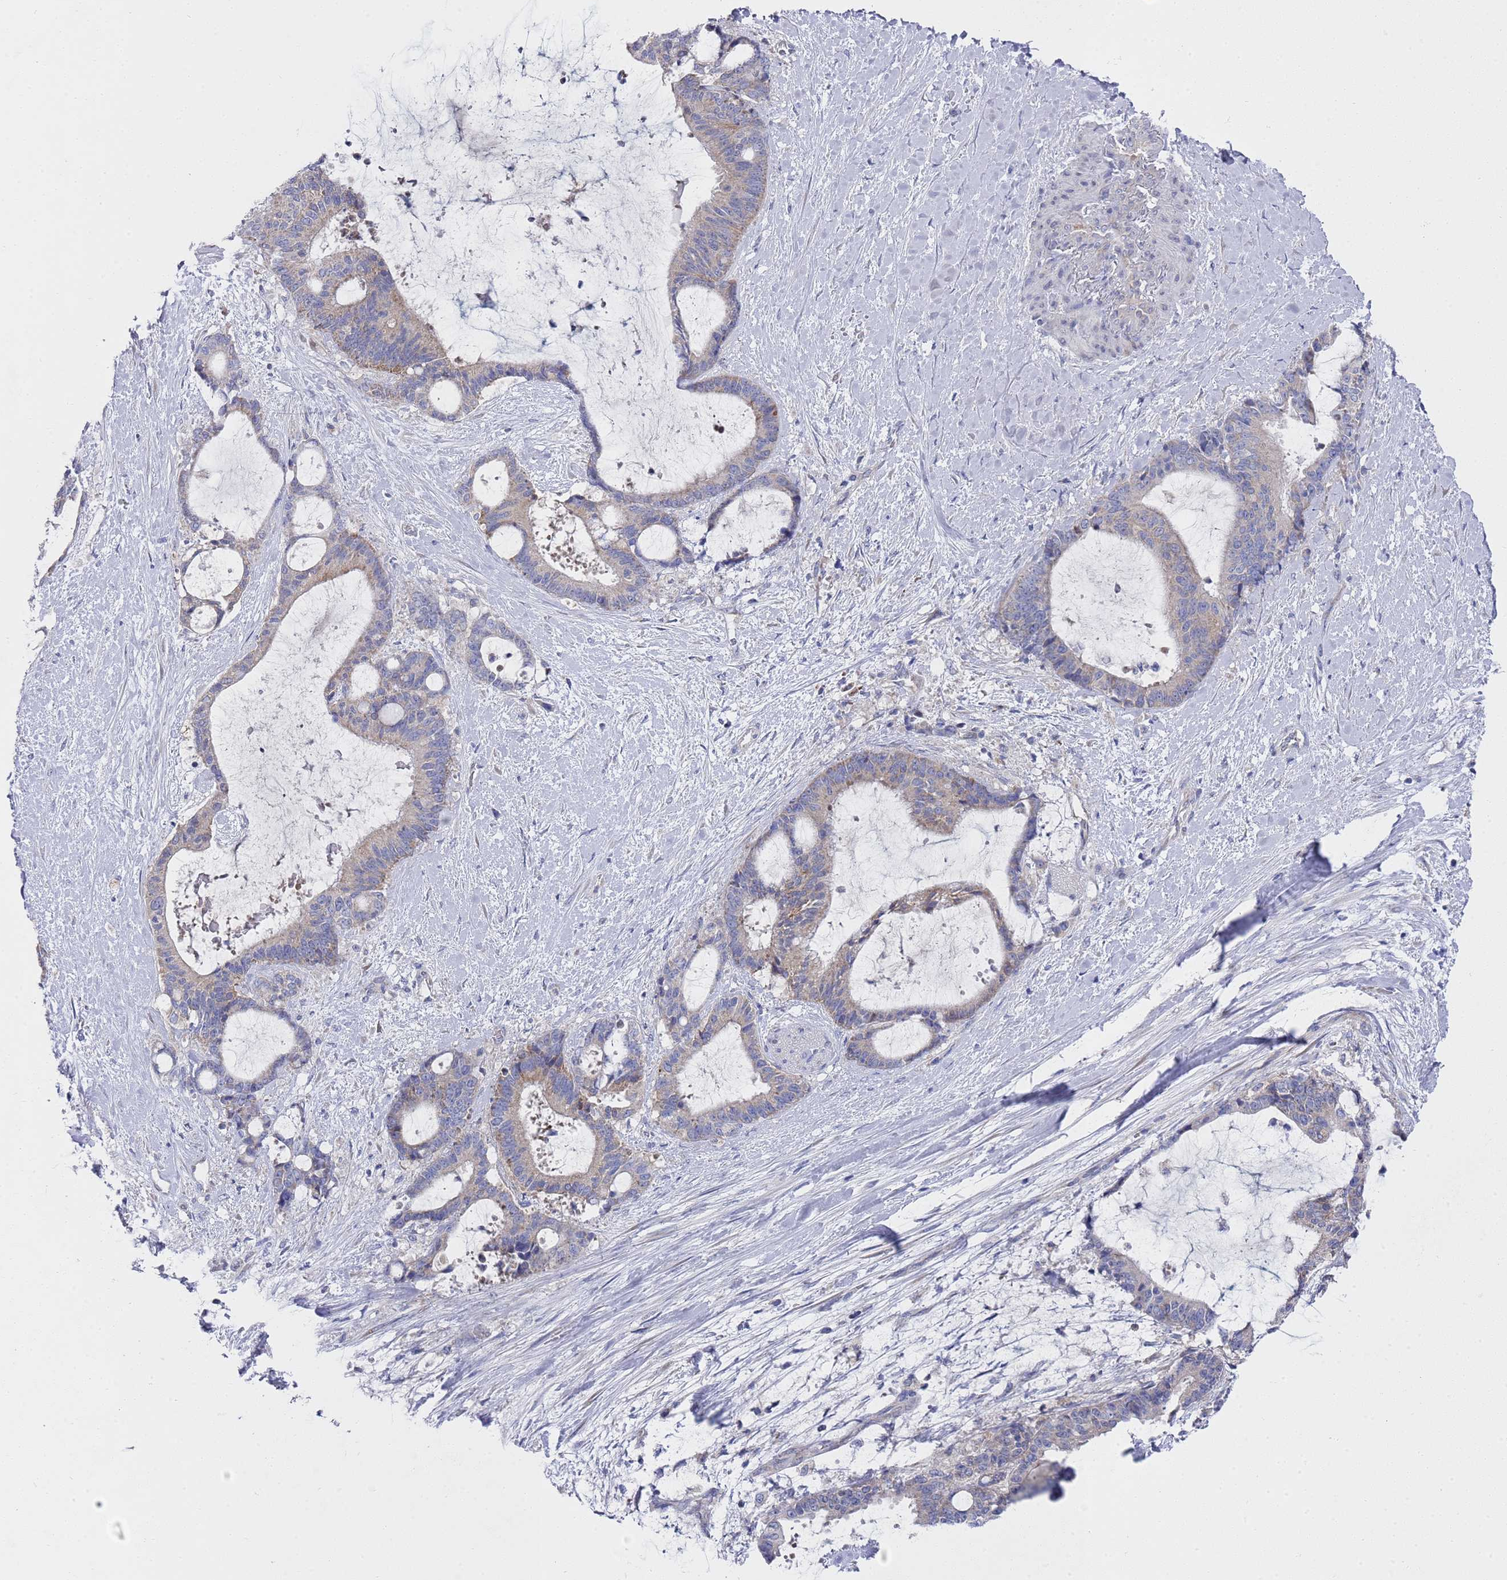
{"staining": {"intensity": "weak", "quantity": "25%-75%", "location": "cytoplasmic/membranous"}, "tissue": "liver cancer", "cell_type": "Tumor cells", "image_type": "cancer", "snomed": [{"axis": "morphology", "description": "Normal tissue, NOS"}, {"axis": "morphology", "description": "Cholangiocarcinoma"}, {"axis": "topography", "description": "Liver"}, {"axis": "topography", "description": "Peripheral nerve tissue"}], "caption": "Protein staining of liver cancer (cholangiocarcinoma) tissue shows weak cytoplasmic/membranous expression in about 25%-75% of tumor cells.", "gene": "NPEPPS", "patient": {"sex": "female", "age": 73}}